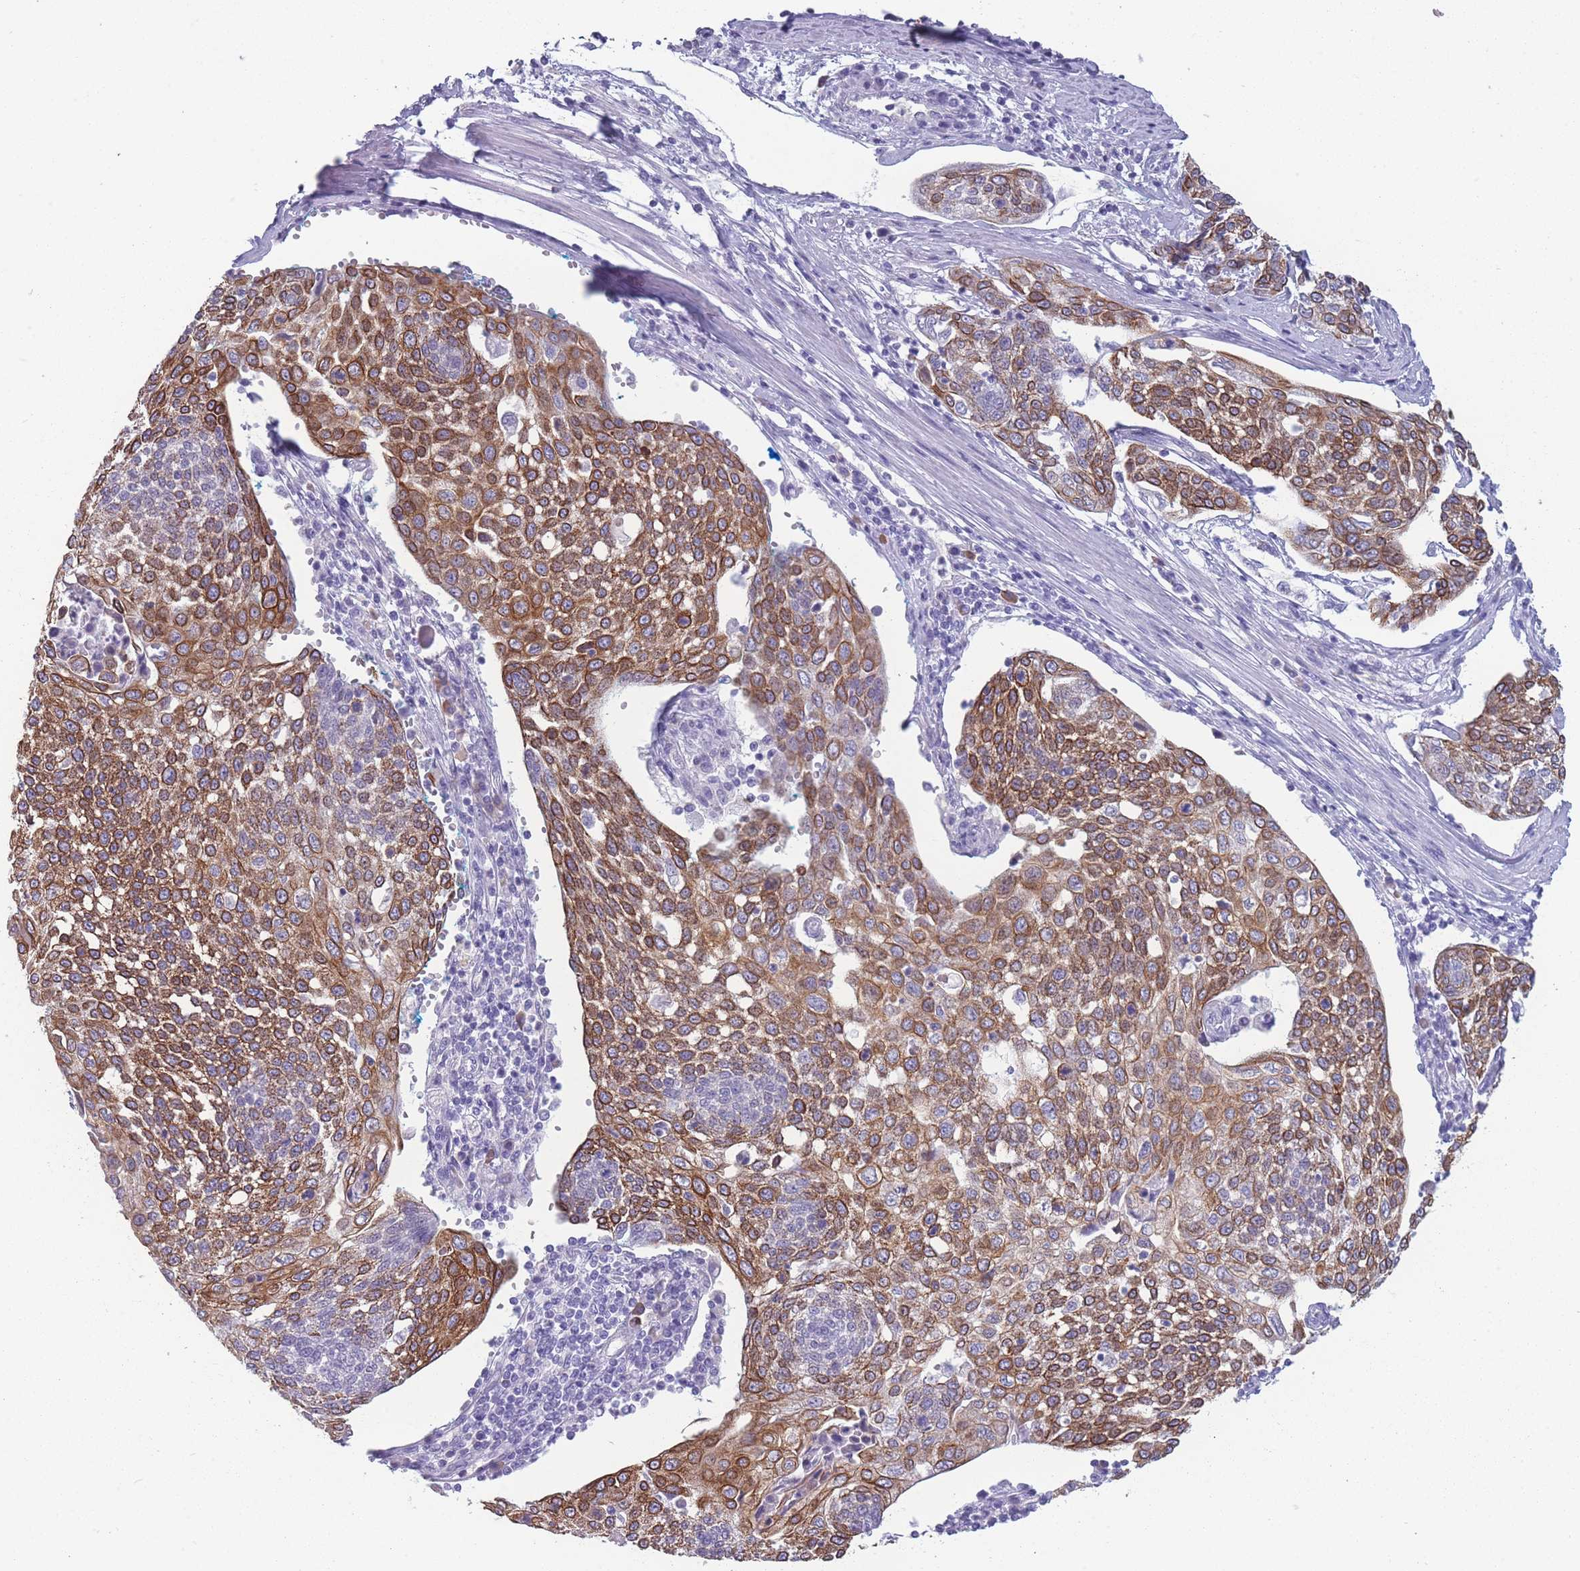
{"staining": {"intensity": "strong", "quantity": ">75%", "location": "cytoplasmic/membranous"}, "tissue": "cervical cancer", "cell_type": "Tumor cells", "image_type": "cancer", "snomed": [{"axis": "morphology", "description": "Squamous cell carcinoma, NOS"}, {"axis": "topography", "description": "Cervix"}], "caption": "Immunohistochemical staining of human squamous cell carcinoma (cervical) demonstrates high levels of strong cytoplasmic/membranous protein expression in approximately >75% of tumor cells.", "gene": "DCANP1", "patient": {"sex": "female", "age": 34}}